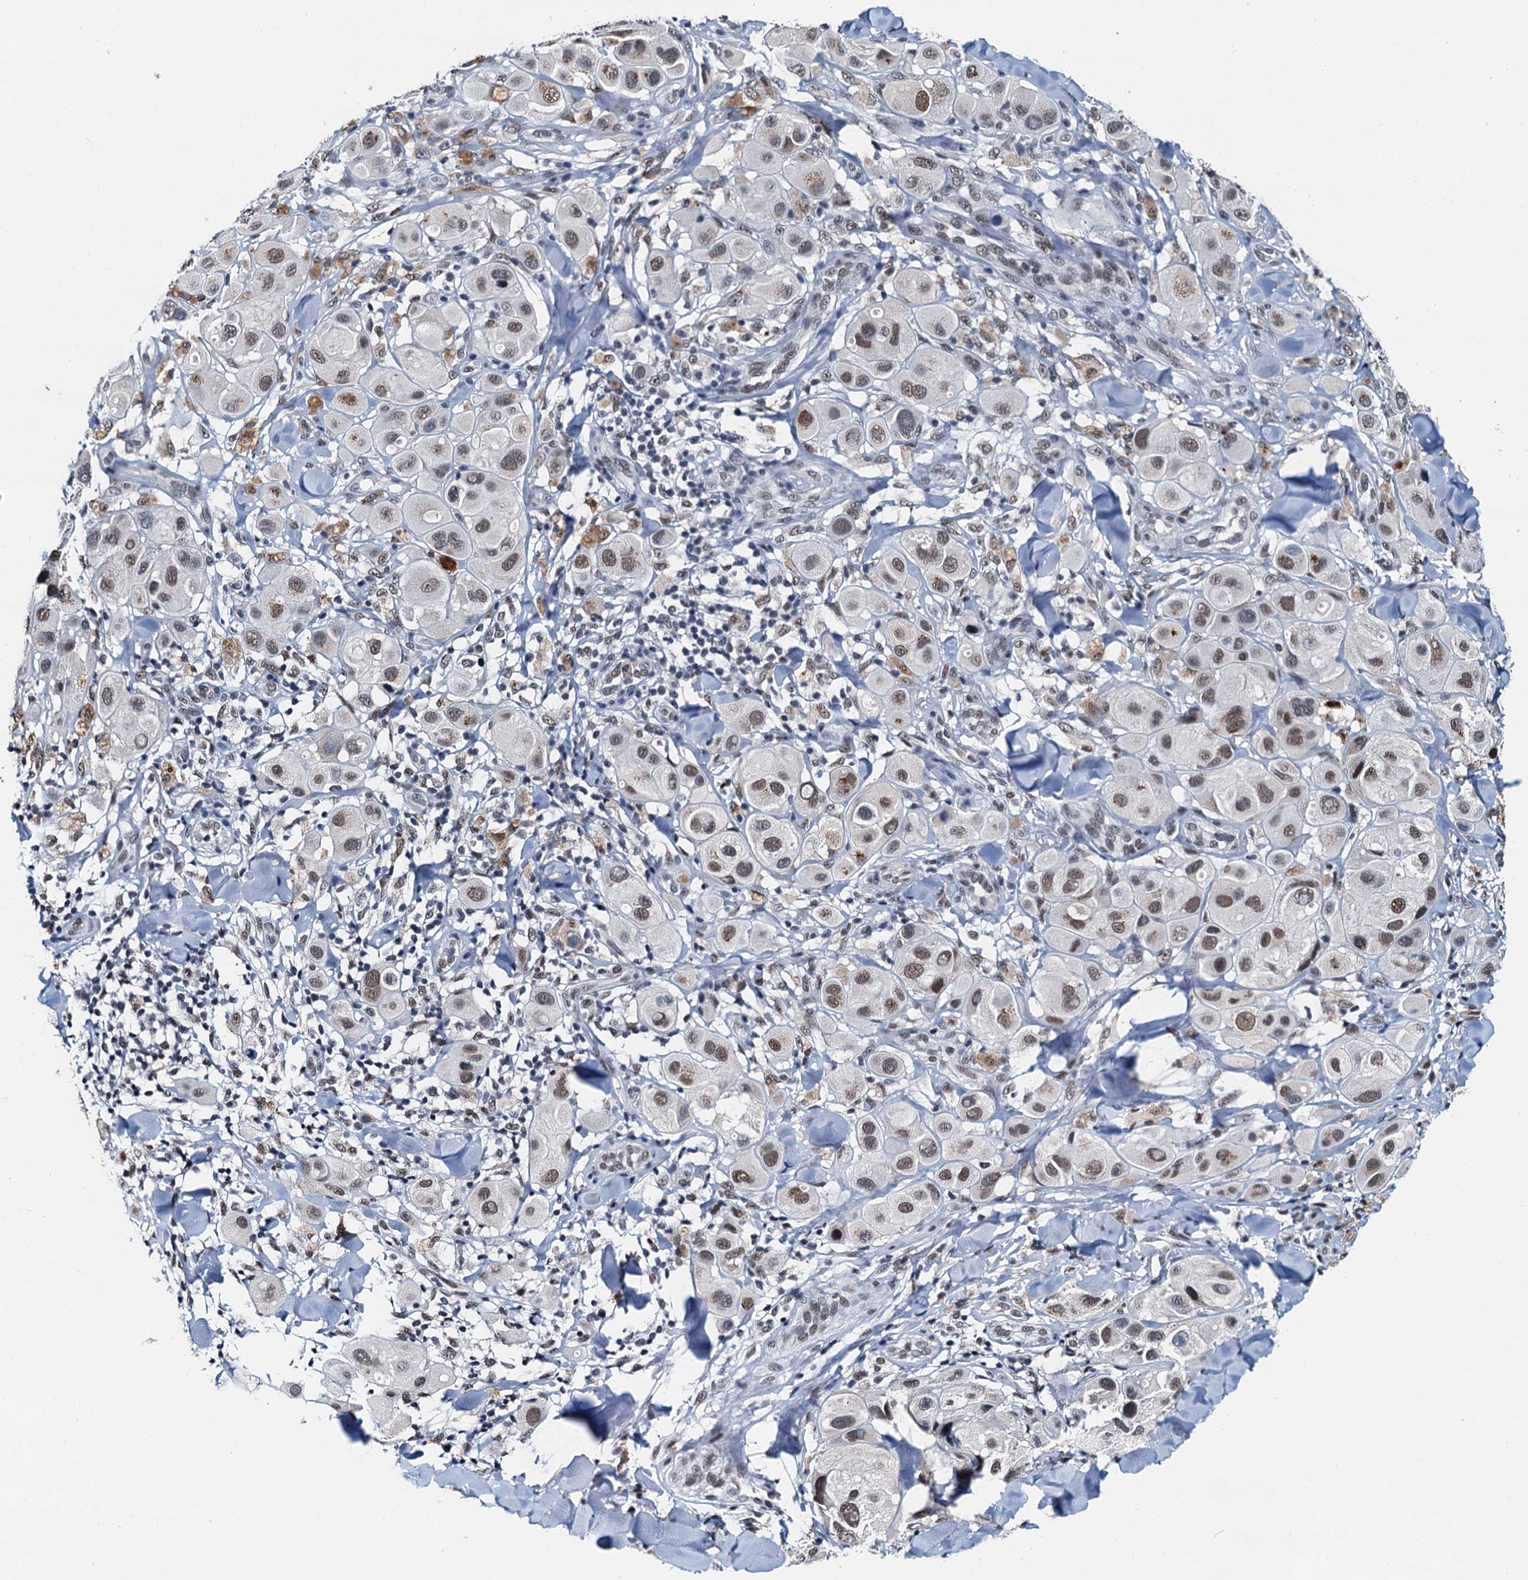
{"staining": {"intensity": "moderate", "quantity": ">75%", "location": "nuclear"}, "tissue": "melanoma", "cell_type": "Tumor cells", "image_type": "cancer", "snomed": [{"axis": "morphology", "description": "Malignant melanoma, Metastatic site"}, {"axis": "topography", "description": "Skin"}], "caption": "Immunohistochemical staining of malignant melanoma (metastatic site) reveals medium levels of moderate nuclear protein staining in about >75% of tumor cells. (DAB (3,3'-diaminobenzidine) IHC with brightfield microscopy, high magnification).", "gene": "SNRPD1", "patient": {"sex": "male", "age": 41}}